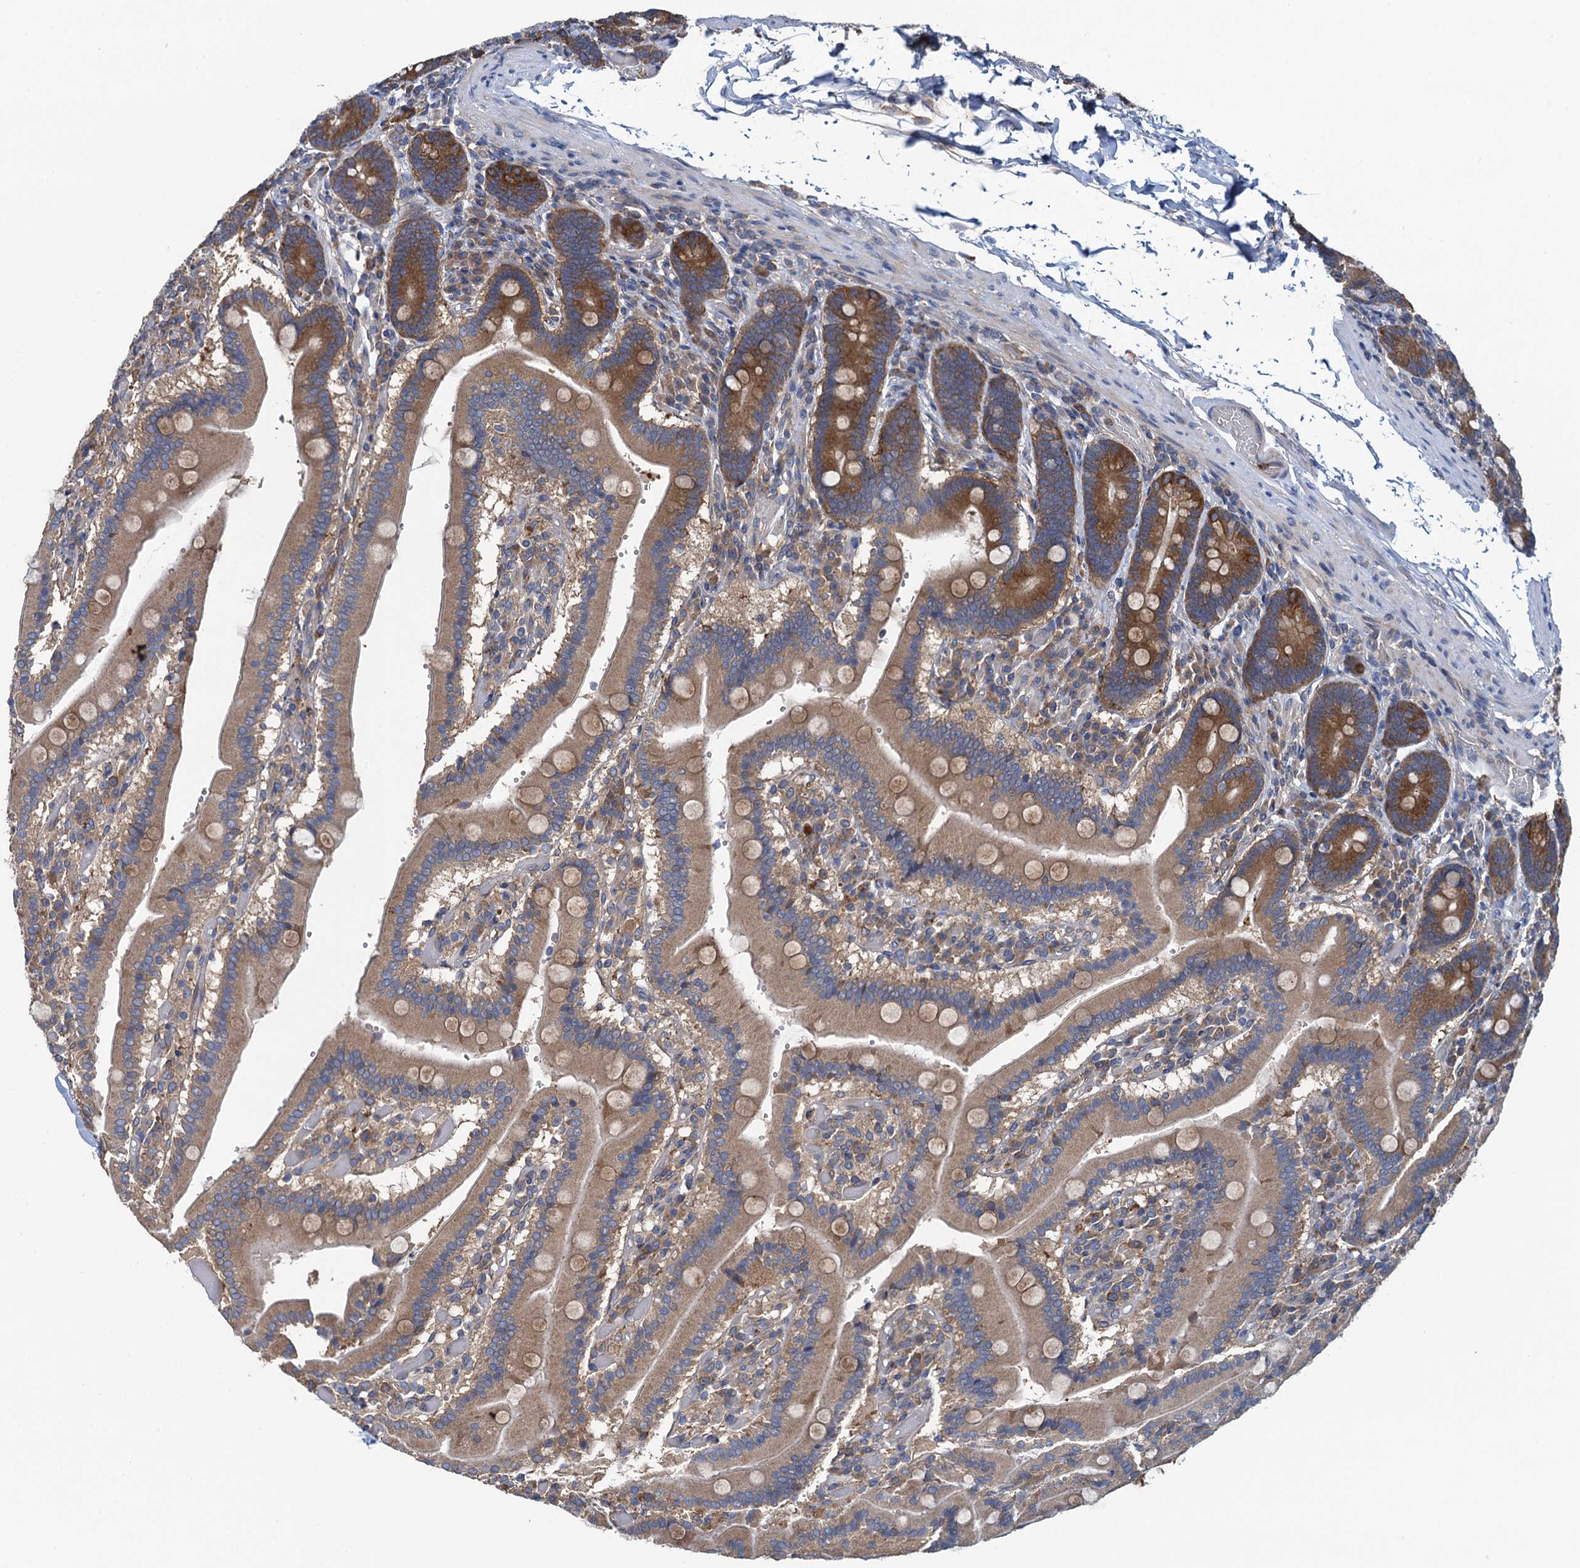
{"staining": {"intensity": "moderate", "quantity": ">75%", "location": "cytoplasmic/membranous"}, "tissue": "duodenum", "cell_type": "Glandular cells", "image_type": "normal", "snomed": [{"axis": "morphology", "description": "Normal tissue, NOS"}, {"axis": "topography", "description": "Duodenum"}], "caption": "This is an image of immunohistochemistry staining of benign duodenum, which shows moderate positivity in the cytoplasmic/membranous of glandular cells.", "gene": "ADCY9", "patient": {"sex": "female", "age": 62}}